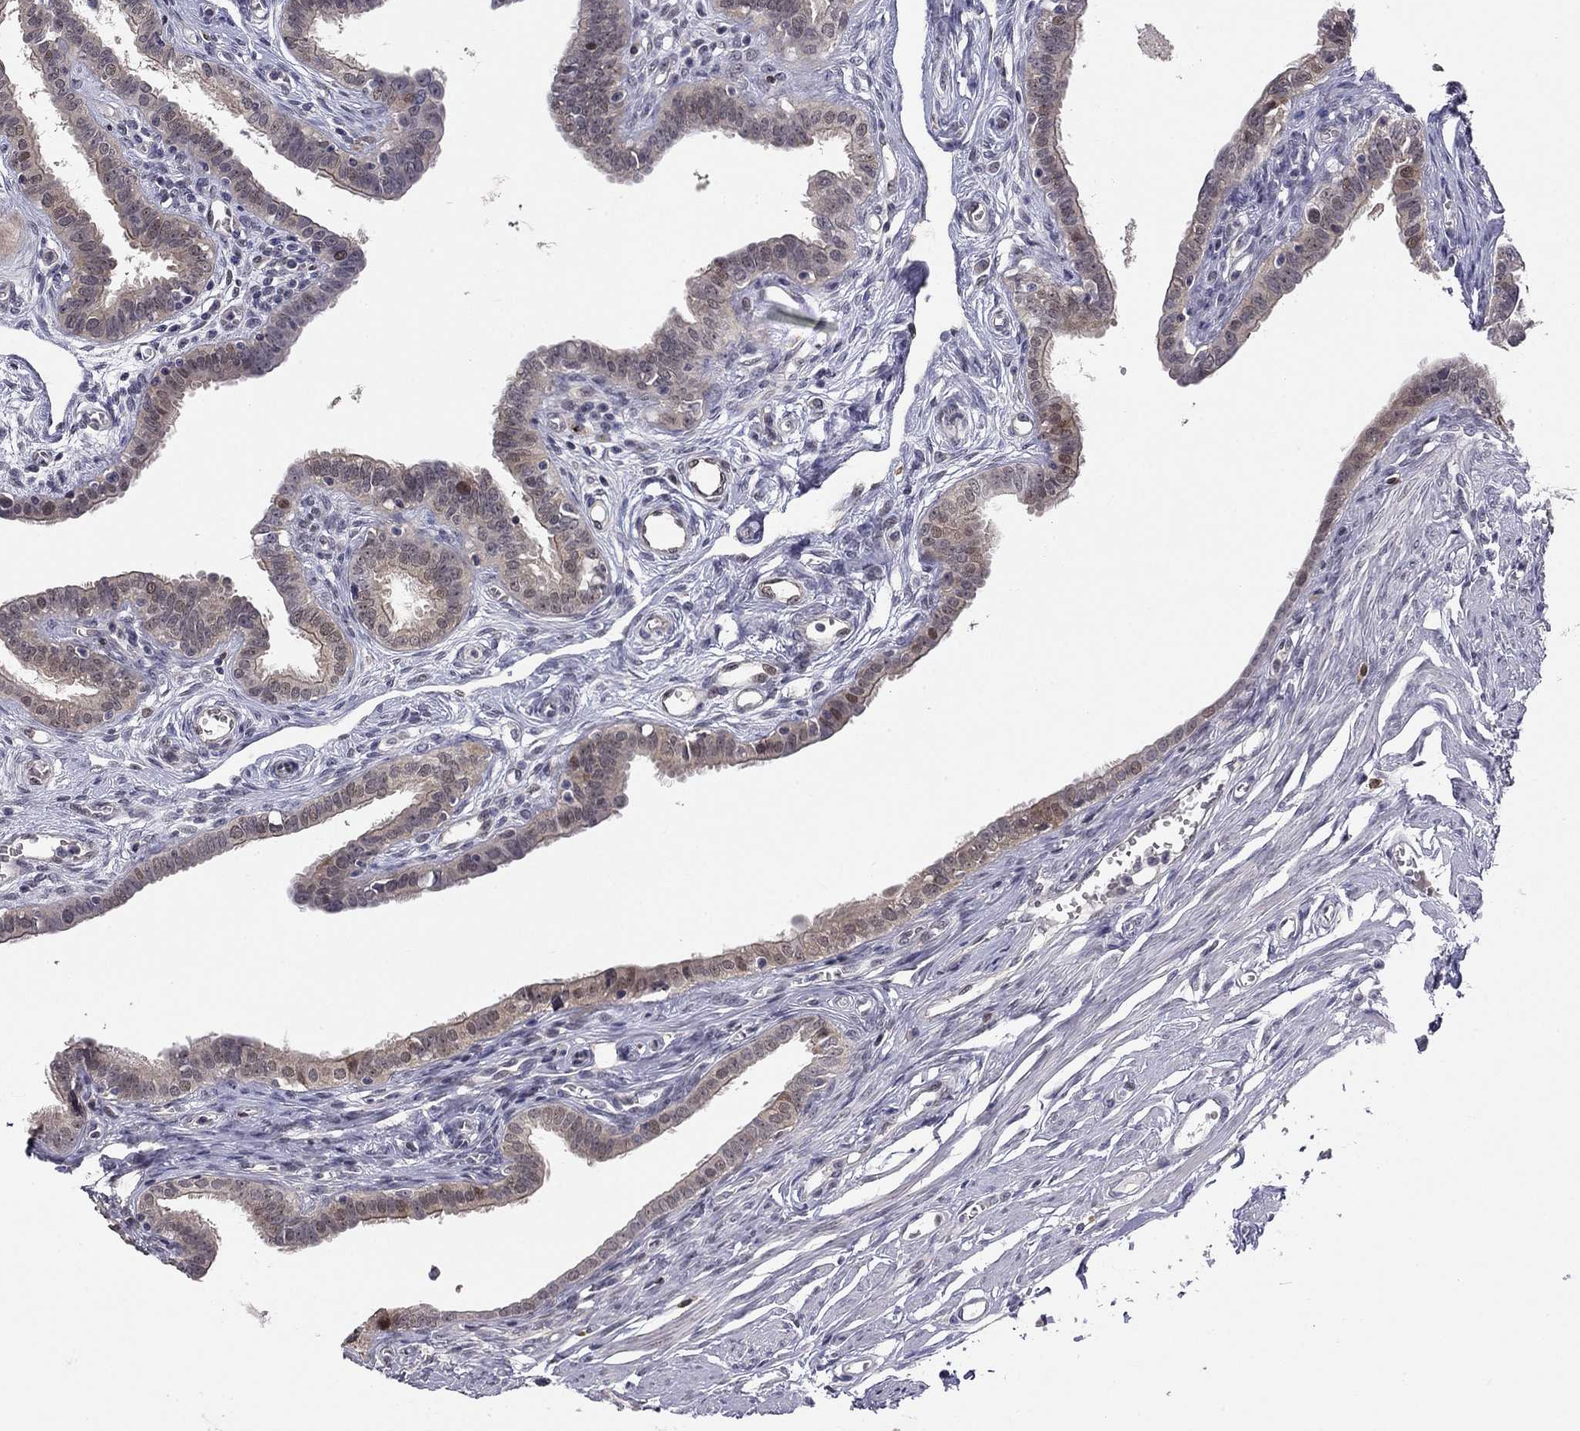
{"staining": {"intensity": "negative", "quantity": "none", "location": "none"}, "tissue": "fallopian tube", "cell_type": "Glandular cells", "image_type": "normal", "snomed": [{"axis": "morphology", "description": "Normal tissue, NOS"}, {"axis": "morphology", "description": "Carcinoma, endometroid"}, {"axis": "topography", "description": "Fallopian tube"}, {"axis": "topography", "description": "Ovary"}], "caption": "An immunohistochemistry (IHC) micrograph of unremarkable fallopian tube is shown. There is no staining in glandular cells of fallopian tube.", "gene": "STXBP6", "patient": {"sex": "female", "age": 42}}